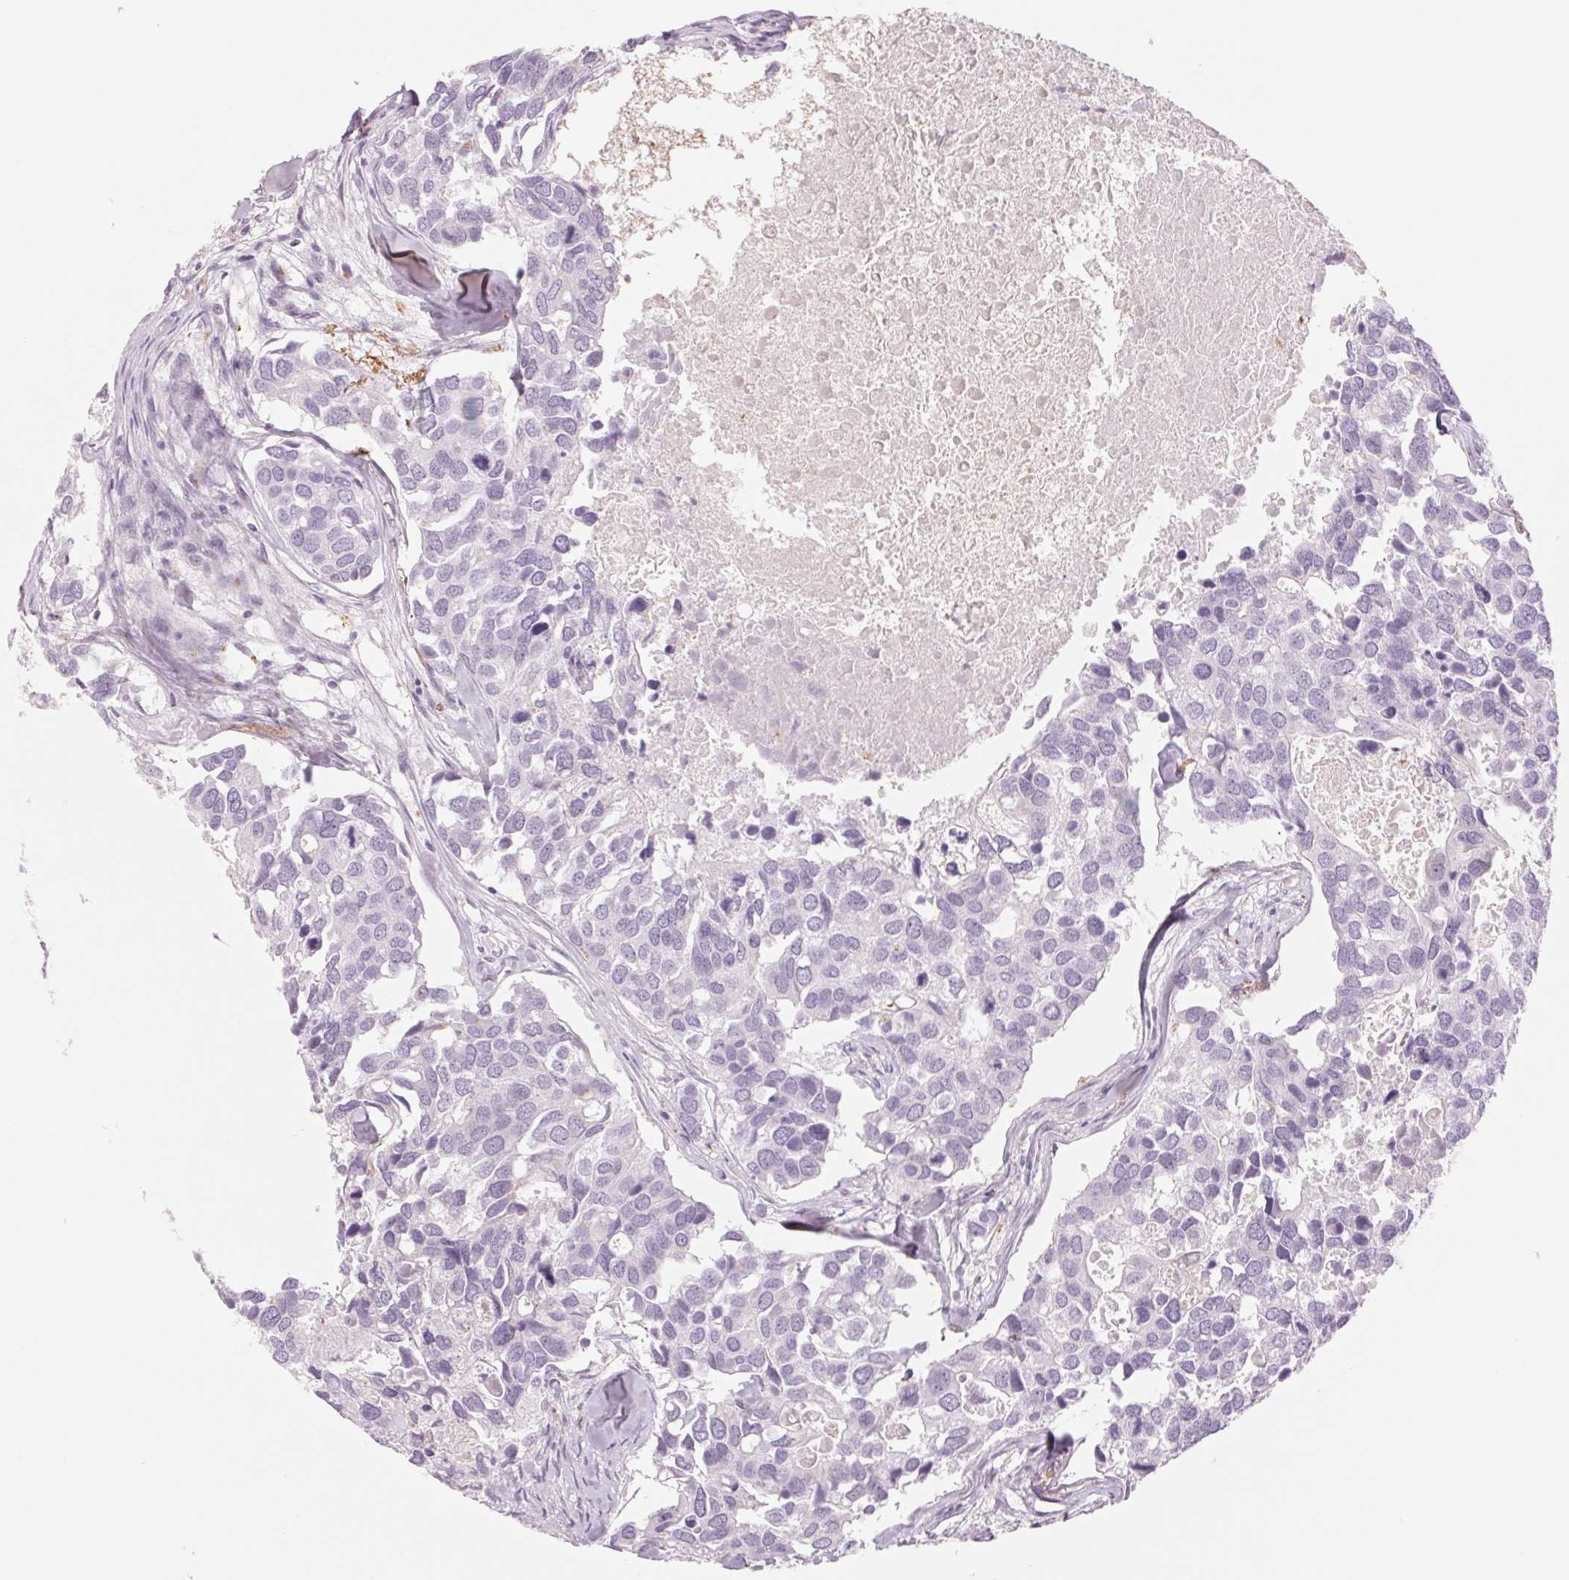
{"staining": {"intensity": "negative", "quantity": "none", "location": "none"}, "tissue": "breast cancer", "cell_type": "Tumor cells", "image_type": "cancer", "snomed": [{"axis": "morphology", "description": "Duct carcinoma"}, {"axis": "topography", "description": "Breast"}], "caption": "This is a photomicrograph of IHC staining of invasive ductal carcinoma (breast), which shows no positivity in tumor cells.", "gene": "GALNT7", "patient": {"sex": "female", "age": 83}}